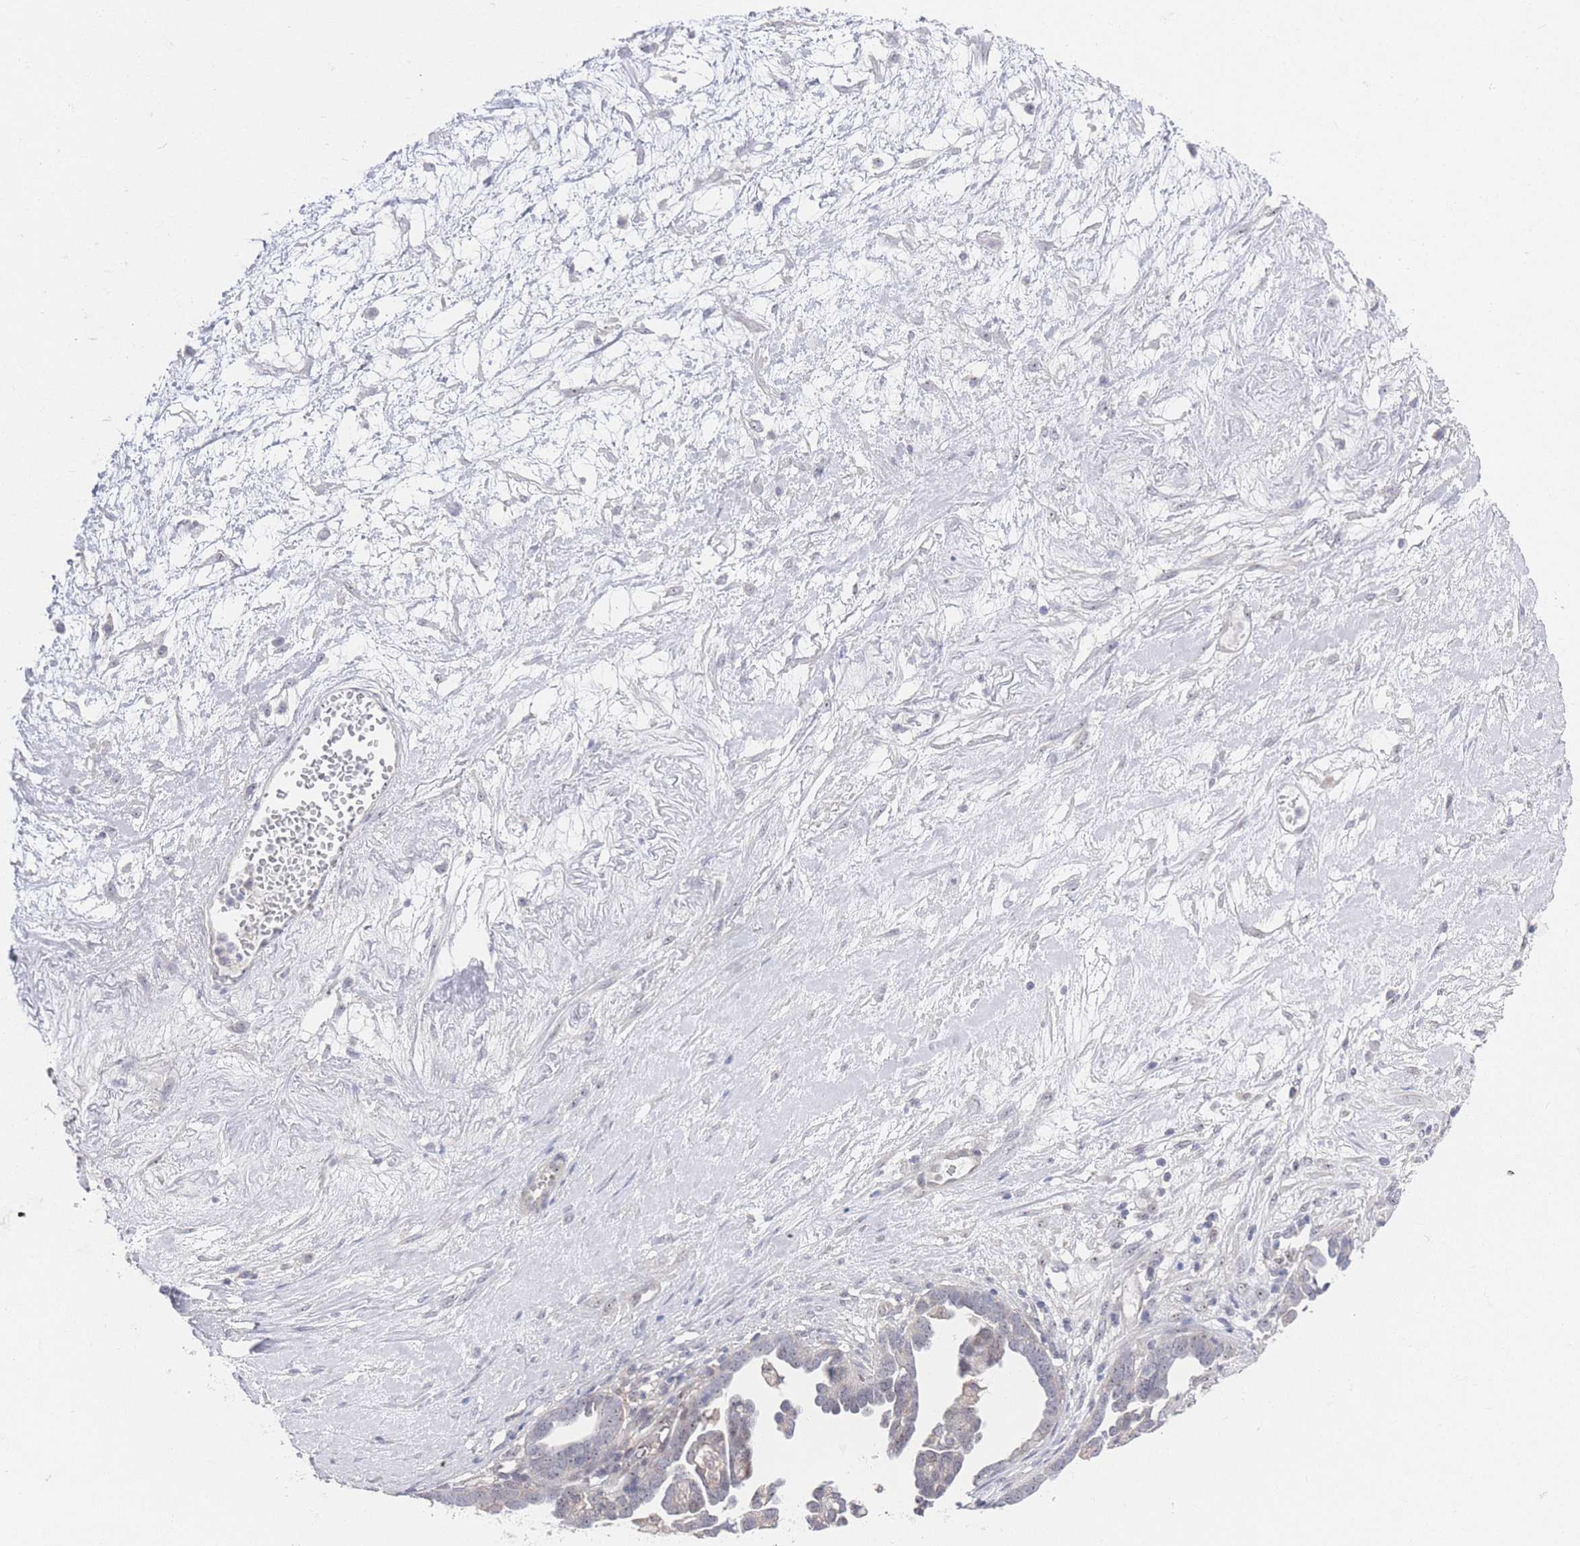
{"staining": {"intensity": "negative", "quantity": "none", "location": "none"}, "tissue": "ovarian cancer", "cell_type": "Tumor cells", "image_type": "cancer", "snomed": [{"axis": "morphology", "description": "Cystadenocarcinoma, serous, NOS"}, {"axis": "topography", "description": "Ovary"}], "caption": "A histopathology image of human serous cystadenocarcinoma (ovarian) is negative for staining in tumor cells.", "gene": "ZNF142", "patient": {"sex": "female", "age": 54}}